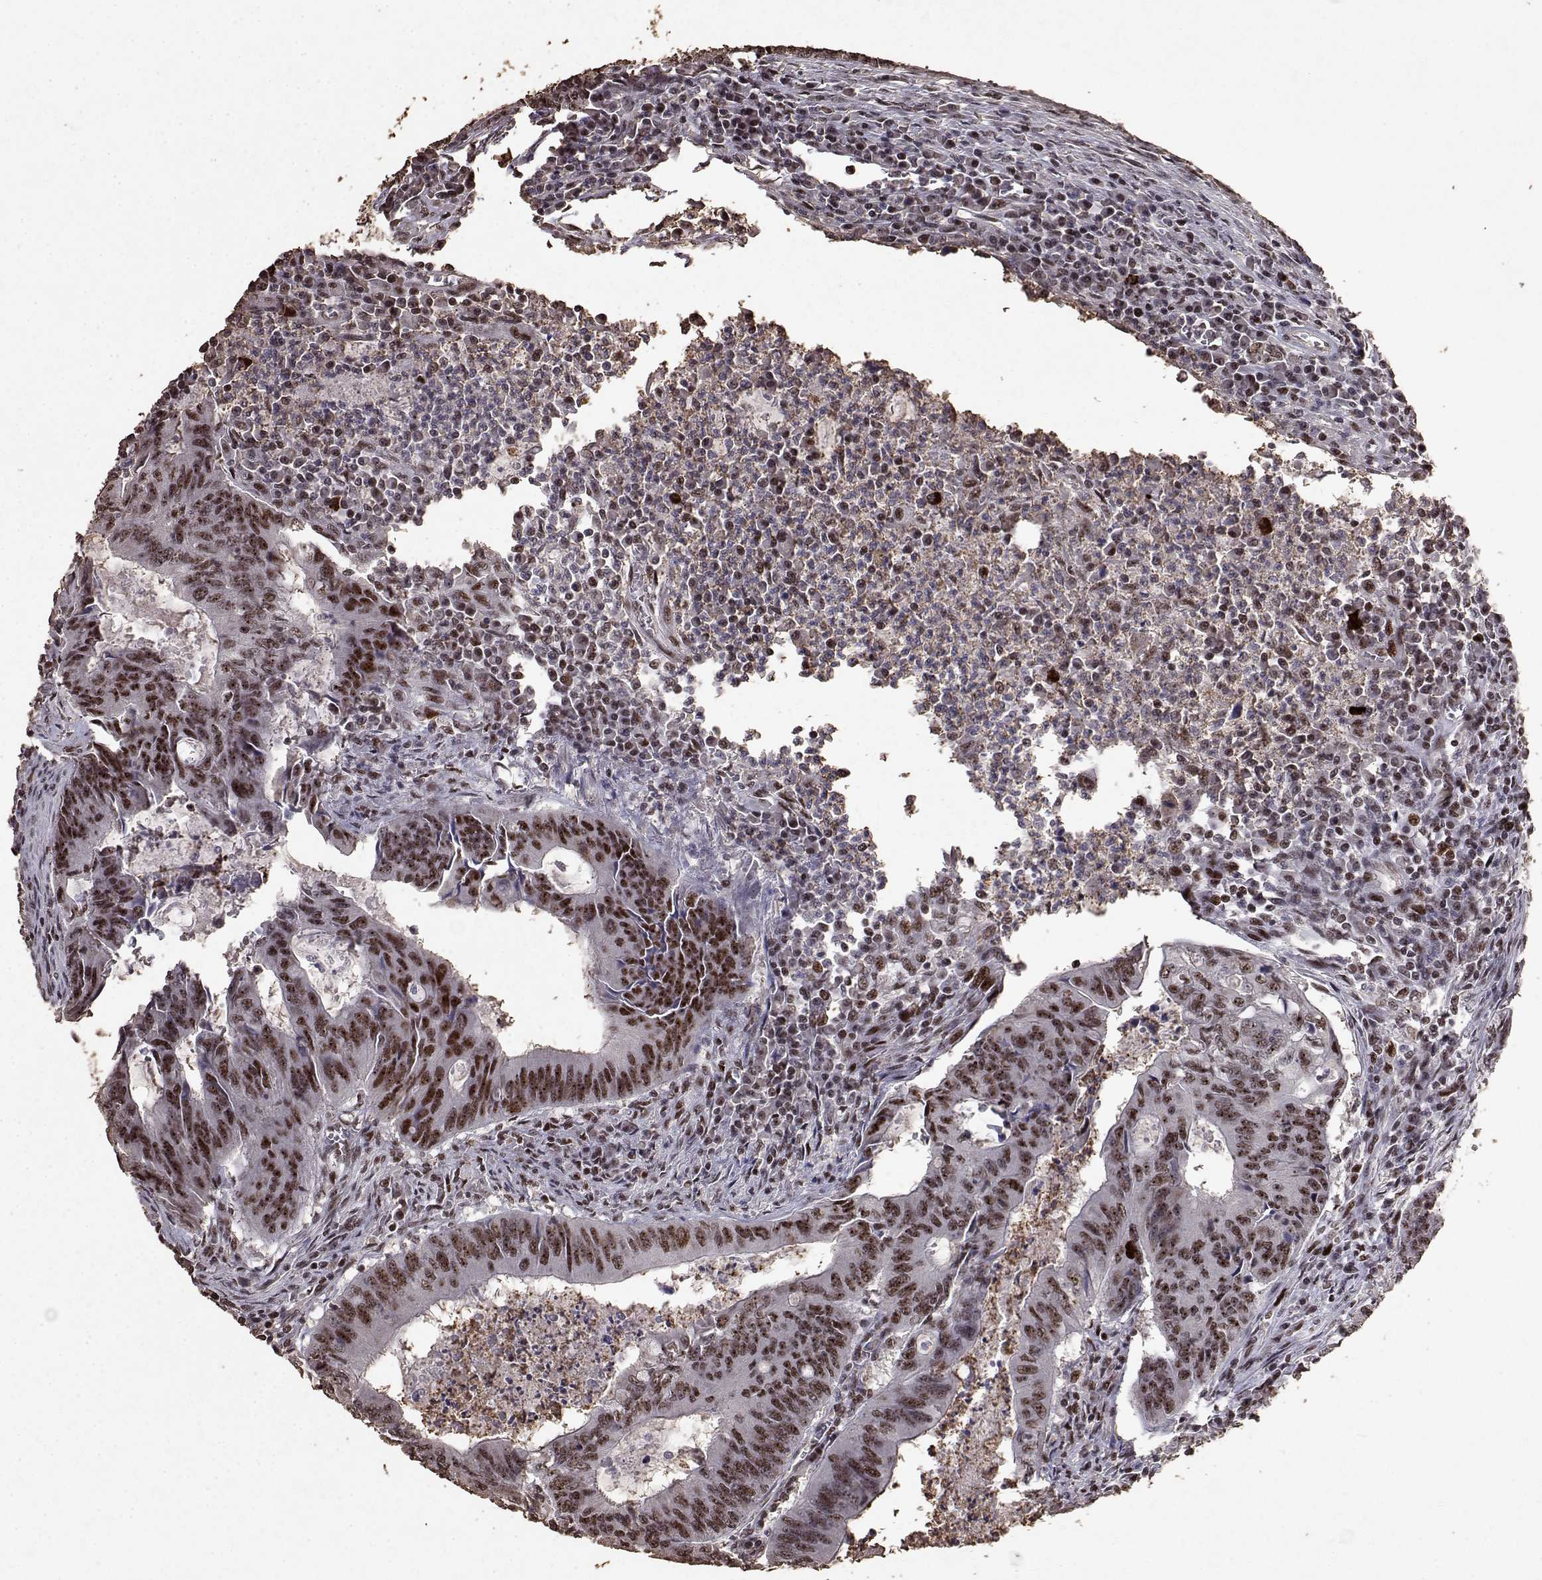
{"staining": {"intensity": "moderate", "quantity": ">75%", "location": "nuclear"}, "tissue": "colorectal cancer", "cell_type": "Tumor cells", "image_type": "cancer", "snomed": [{"axis": "morphology", "description": "Adenocarcinoma, NOS"}, {"axis": "topography", "description": "Colon"}], "caption": "About >75% of tumor cells in human adenocarcinoma (colorectal) show moderate nuclear protein expression as visualized by brown immunohistochemical staining.", "gene": "TOE1", "patient": {"sex": "male", "age": 67}}